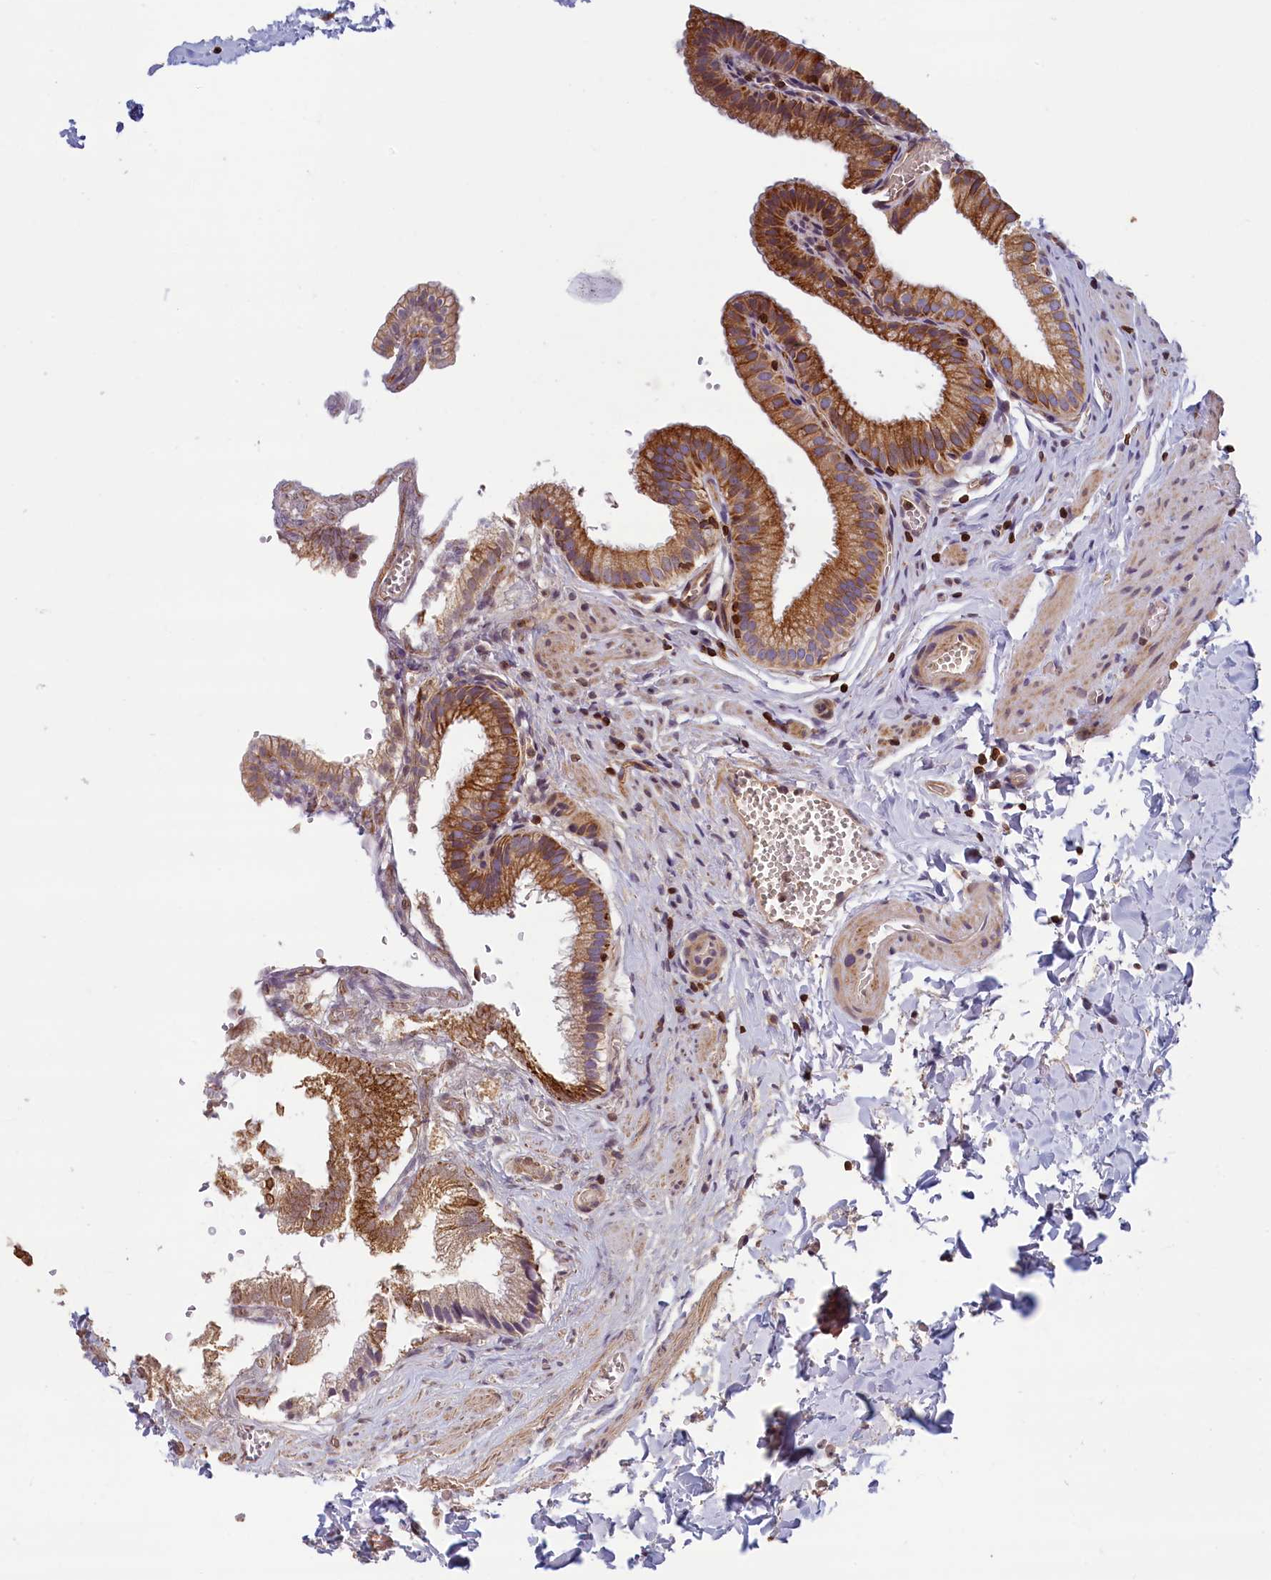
{"staining": {"intensity": "moderate", "quantity": ">75%", "location": "cytoplasmic/membranous"}, "tissue": "gallbladder", "cell_type": "Glandular cells", "image_type": "normal", "snomed": [{"axis": "morphology", "description": "Normal tissue, NOS"}, {"axis": "topography", "description": "Gallbladder"}], "caption": "A photomicrograph showing moderate cytoplasmic/membranous positivity in about >75% of glandular cells in benign gallbladder, as visualized by brown immunohistochemical staining.", "gene": "TRAF3IP3", "patient": {"sex": "male", "age": 38}}